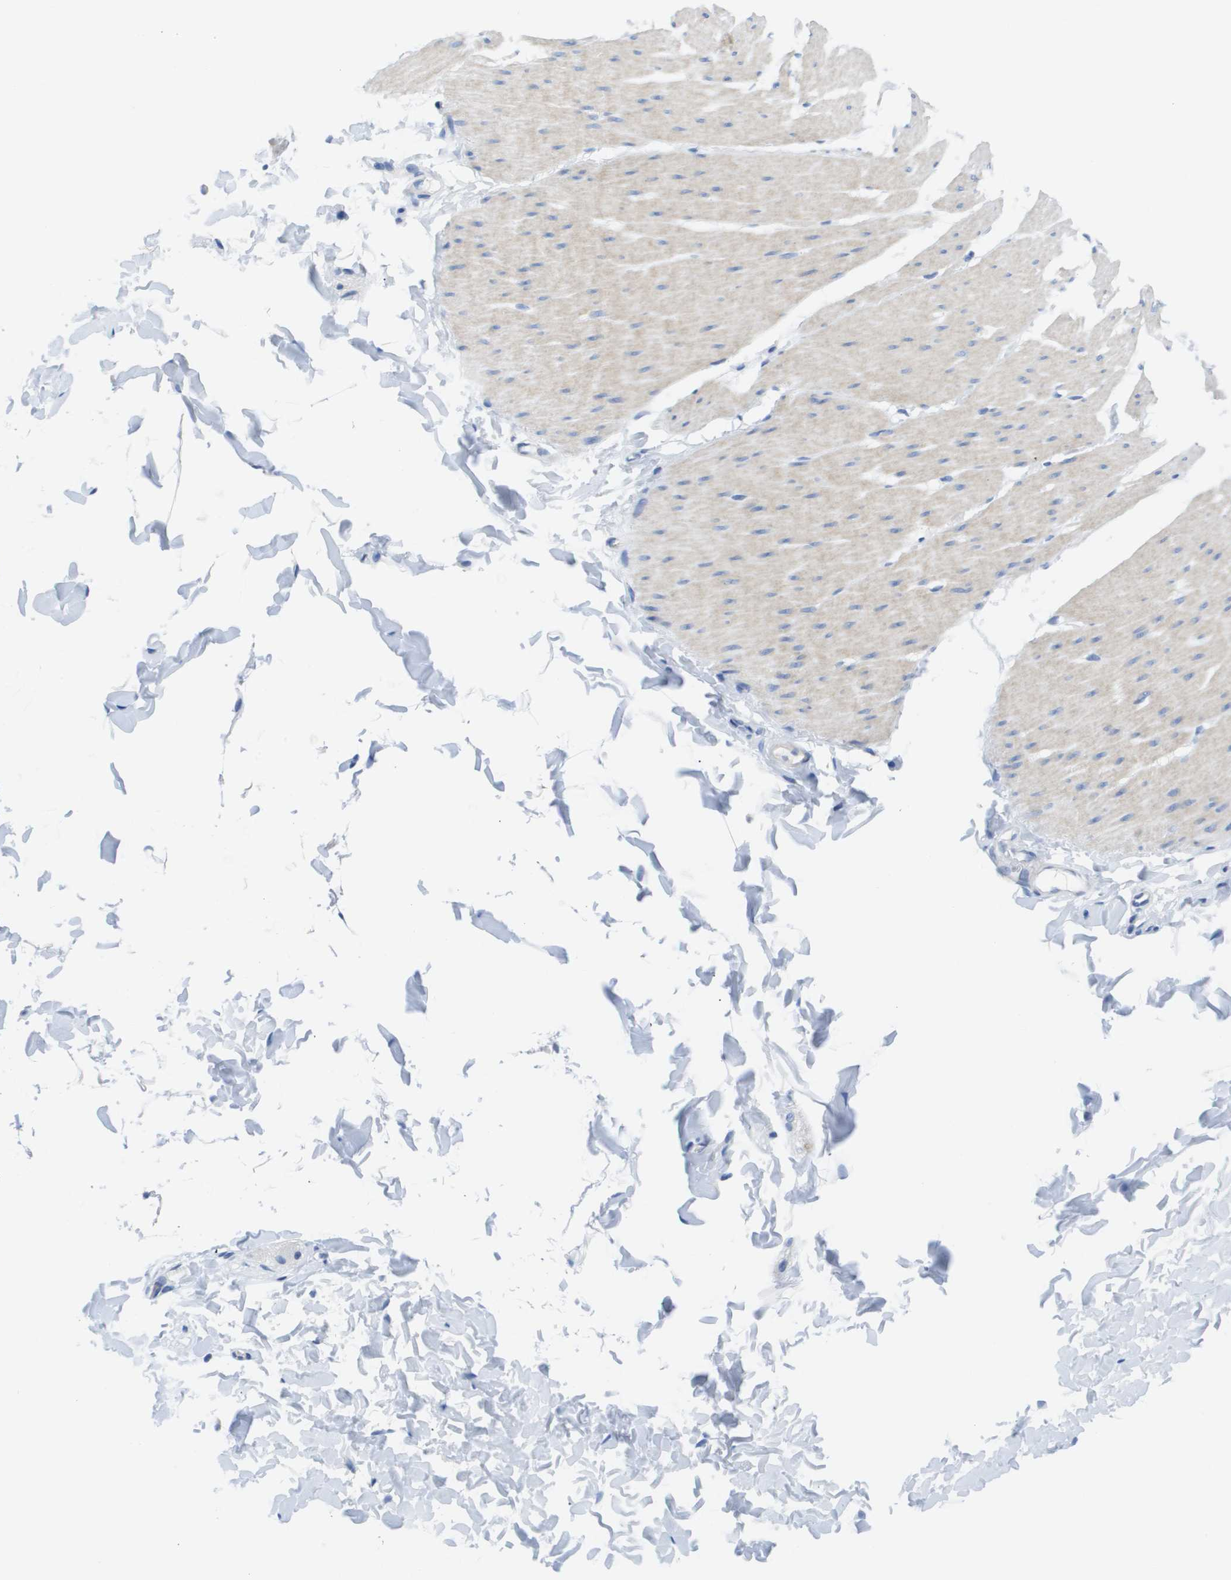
{"staining": {"intensity": "negative", "quantity": "none", "location": "none"}, "tissue": "smooth muscle", "cell_type": "Smooth muscle cells", "image_type": "normal", "snomed": [{"axis": "morphology", "description": "Normal tissue, NOS"}, {"axis": "topography", "description": "Smooth muscle"}, {"axis": "topography", "description": "Colon"}], "caption": "Smooth muscle cells are negative for protein expression in benign human smooth muscle. The staining was performed using DAB (3,3'-diaminobenzidine) to visualize the protein expression in brown, while the nuclei were stained in blue with hematoxylin (Magnification: 20x).", "gene": "MS4A1", "patient": {"sex": "male", "age": 67}}